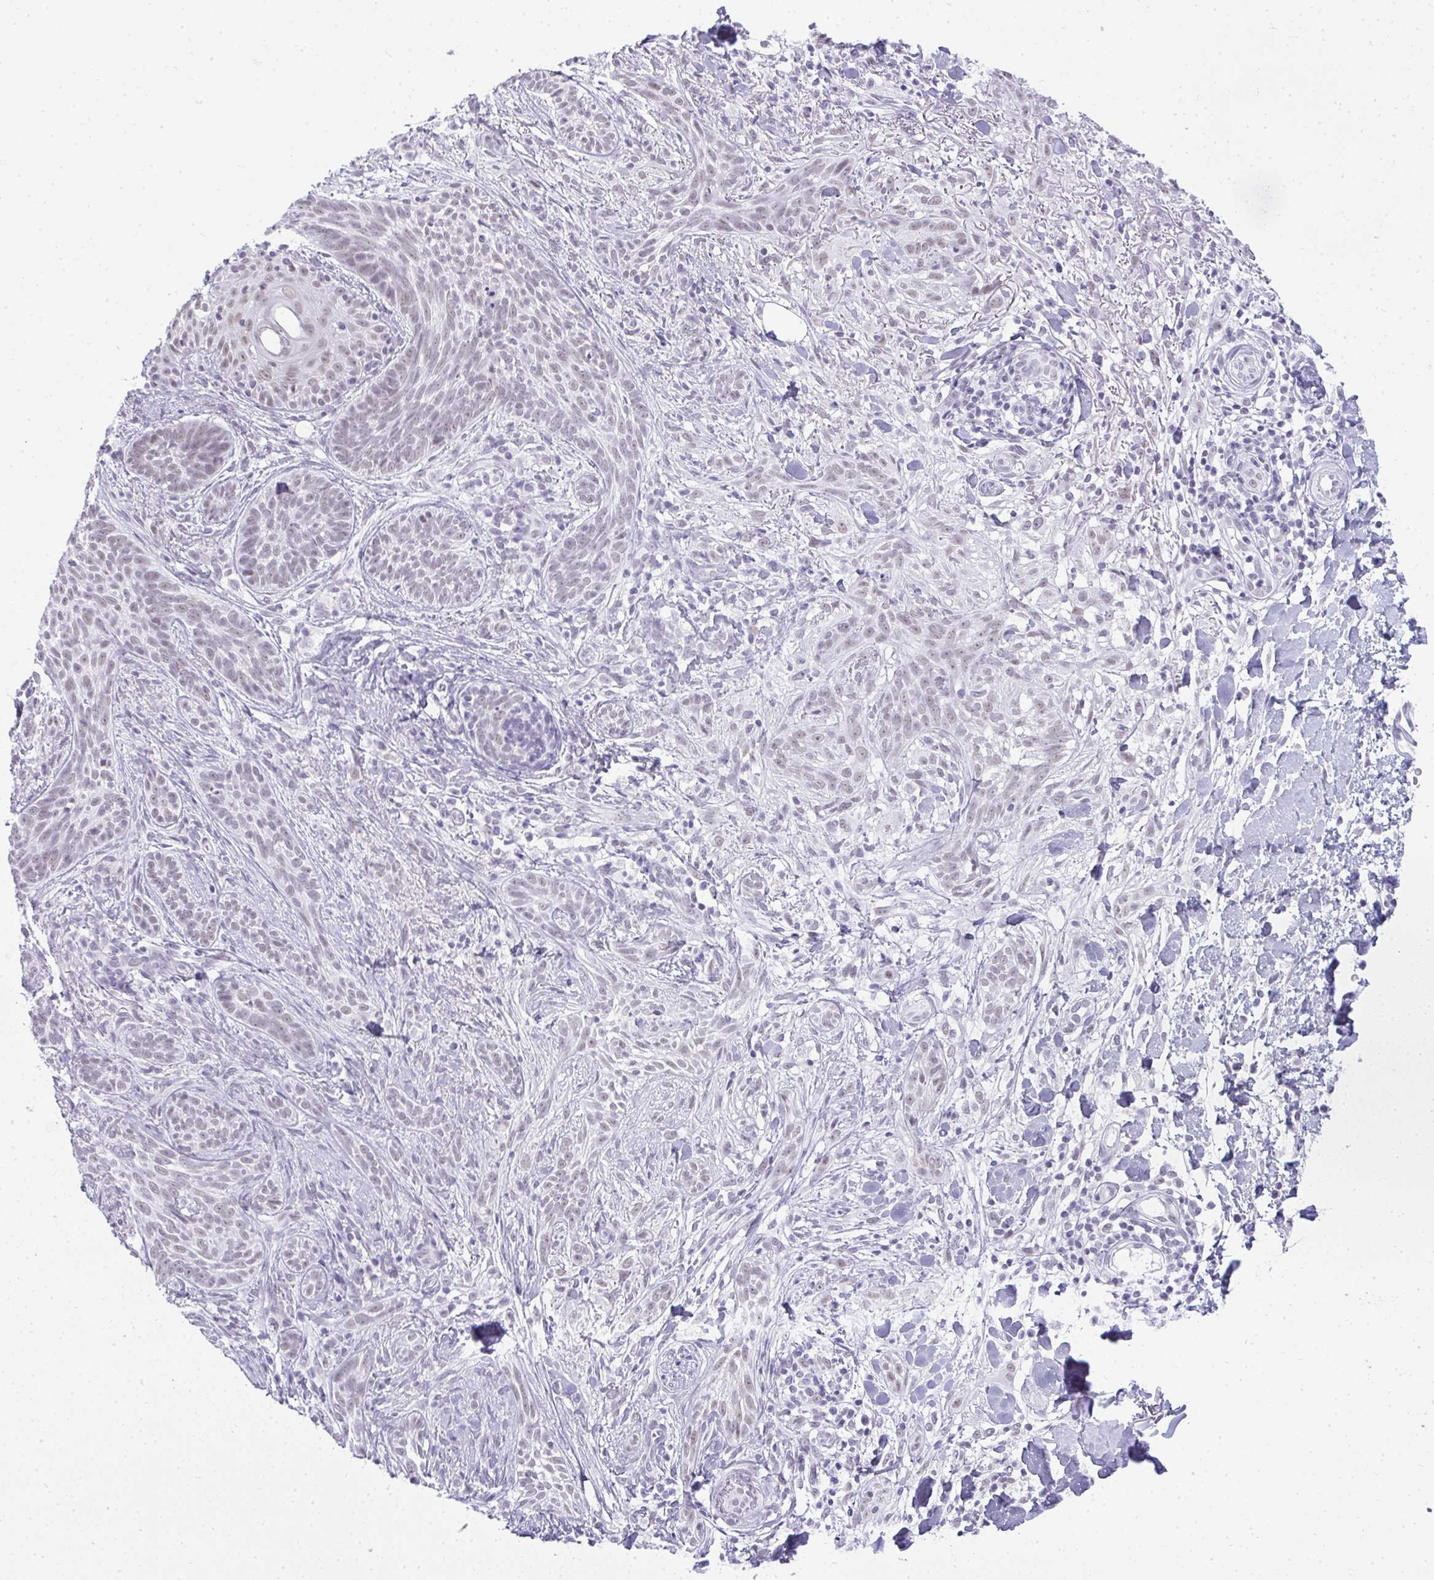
{"staining": {"intensity": "weak", "quantity": "<25%", "location": "nuclear"}, "tissue": "skin cancer", "cell_type": "Tumor cells", "image_type": "cancer", "snomed": [{"axis": "morphology", "description": "Basal cell carcinoma"}, {"axis": "topography", "description": "Skin"}], "caption": "Skin cancer (basal cell carcinoma) was stained to show a protein in brown. There is no significant staining in tumor cells.", "gene": "PLA2G1B", "patient": {"sex": "male", "age": 75}}